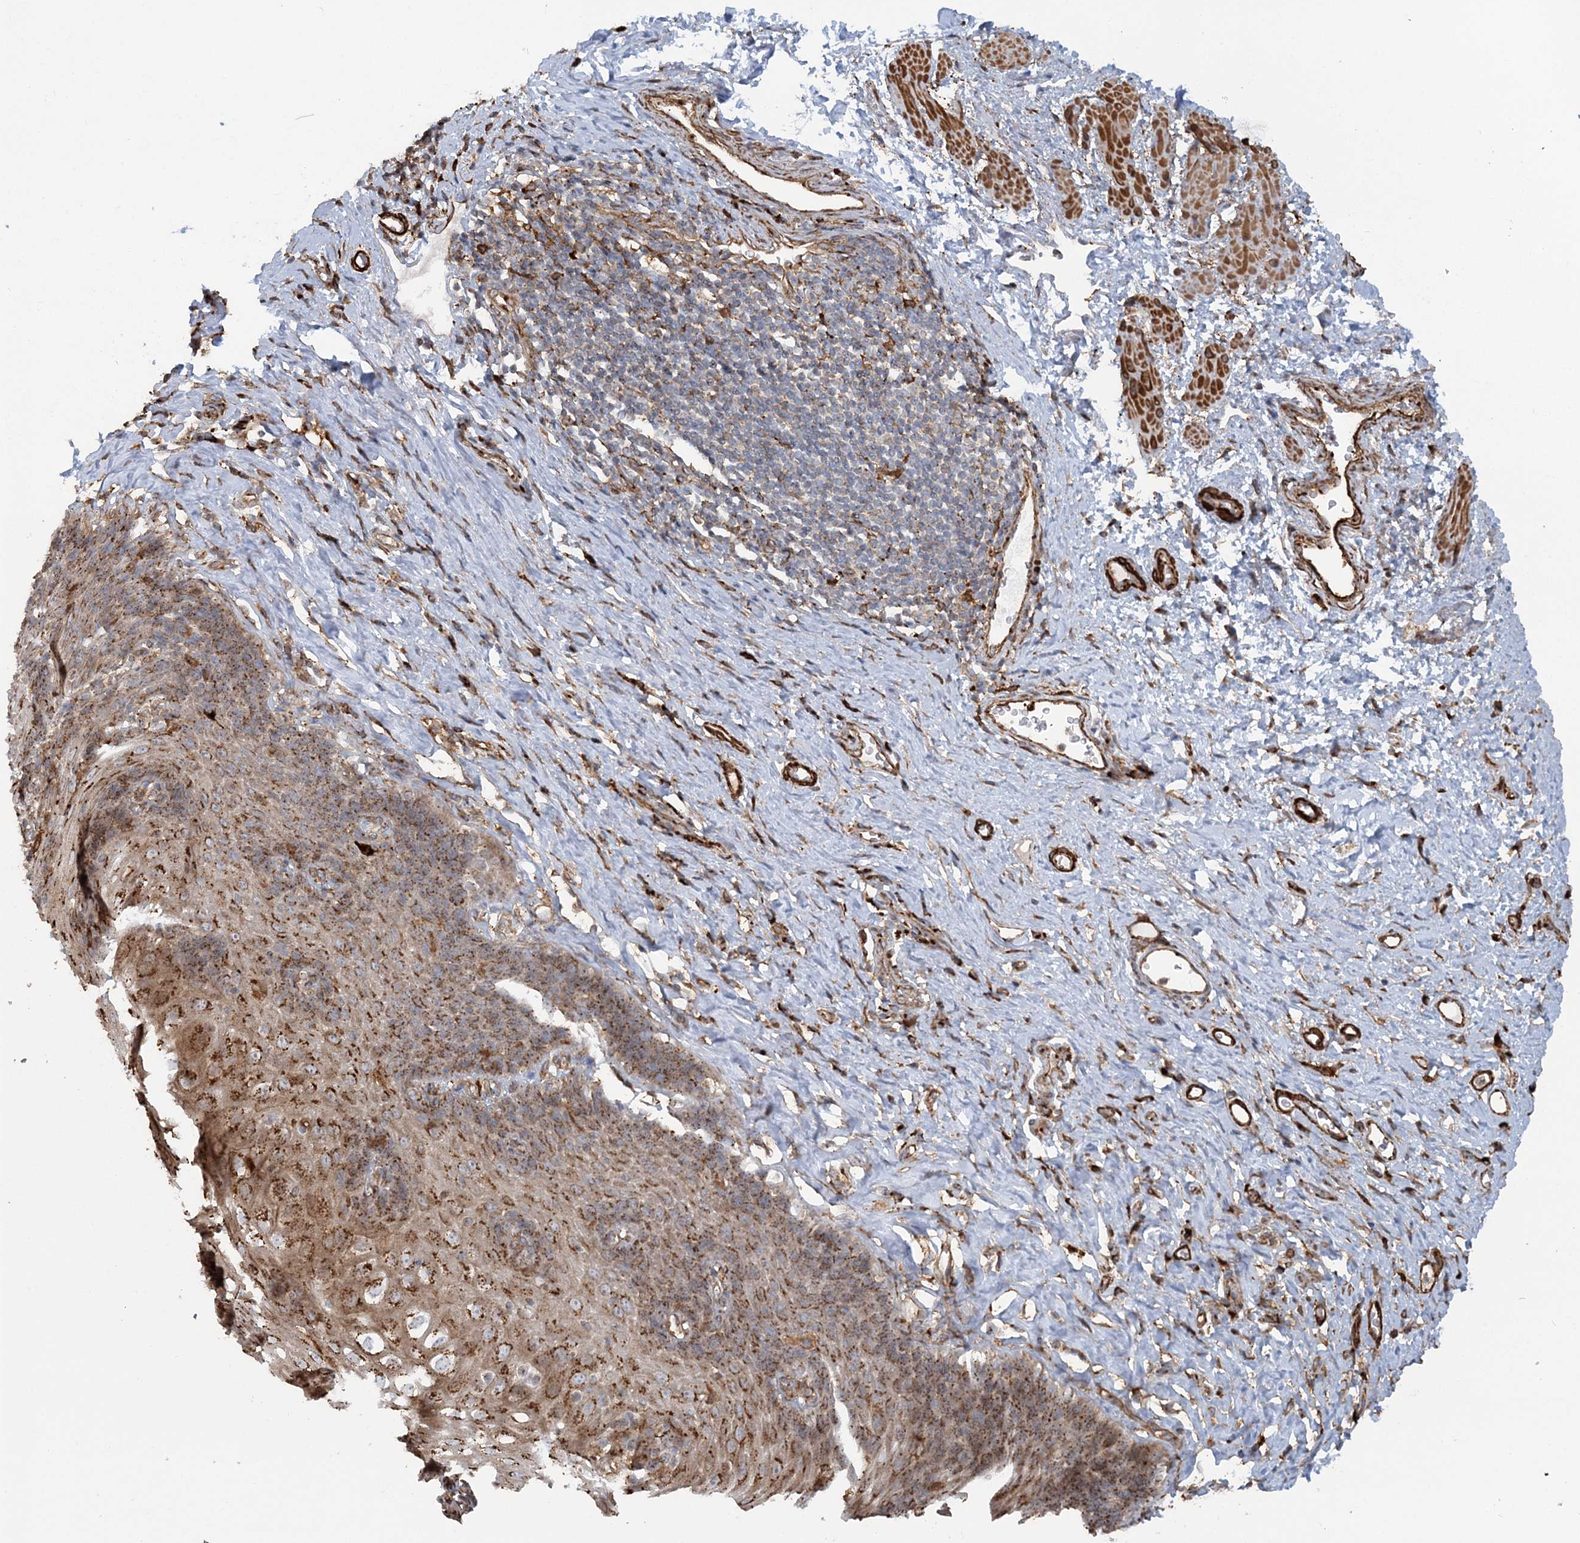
{"staining": {"intensity": "moderate", "quantity": ">75%", "location": "cytoplasmic/membranous"}, "tissue": "esophagus", "cell_type": "Squamous epithelial cells", "image_type": "normal", "snomed": [{"axis": "morphology", "description": "Normal tissue, NOS"}, {"axis": "topography", "description": "Esophagus"}], "caption": "The histopathology image displays staining of unremarkable esophagus, revealing moderate cytoplasmic/membranous protein positivity (brown color) within squamous epithelial cells.", "gene": "TRAF3IP2", "patient": {"sex": "female", "age": 61}}